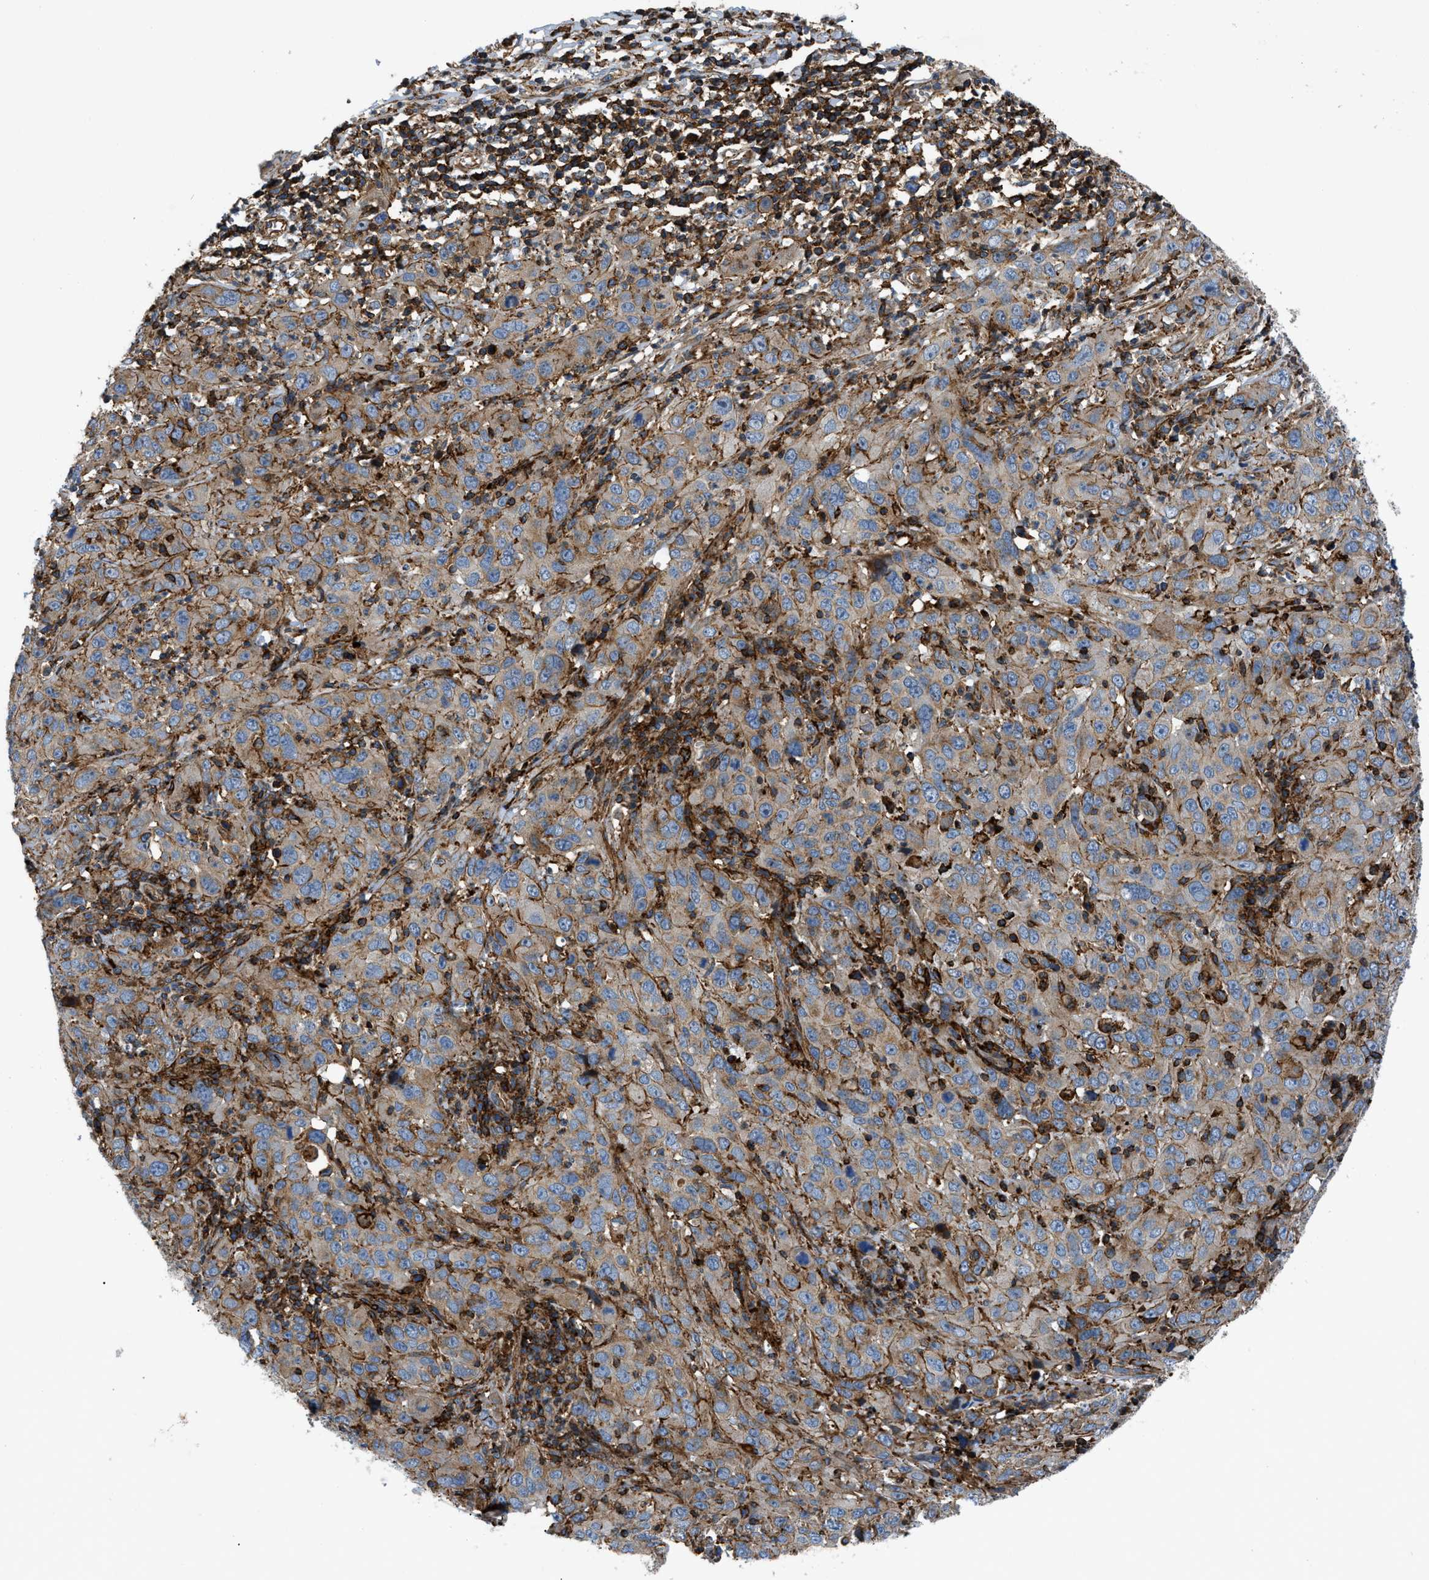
{"staining": {"intensity": "moderate", "quantity": ">75%", "location": "cytoplasmic/membranous"}, "tissue": "cervical cancer", "cell_type": "Tumor cells", "image_type": "cancer", "snomed": [{"axis": "morphology", "description": "Squamous cell carcinoma, NOS"}, {"axis": "topography", "description": "Cervix"}], "caption": "High-power microscopy captured an IHC image of cervical cancer (squamous cell carcinoma), revealing moderate cytoplasmic/membranous expression in about >75% of tumor cells.", "gene": "DHODH", "patient": {"sex": "female", "age": 32}}